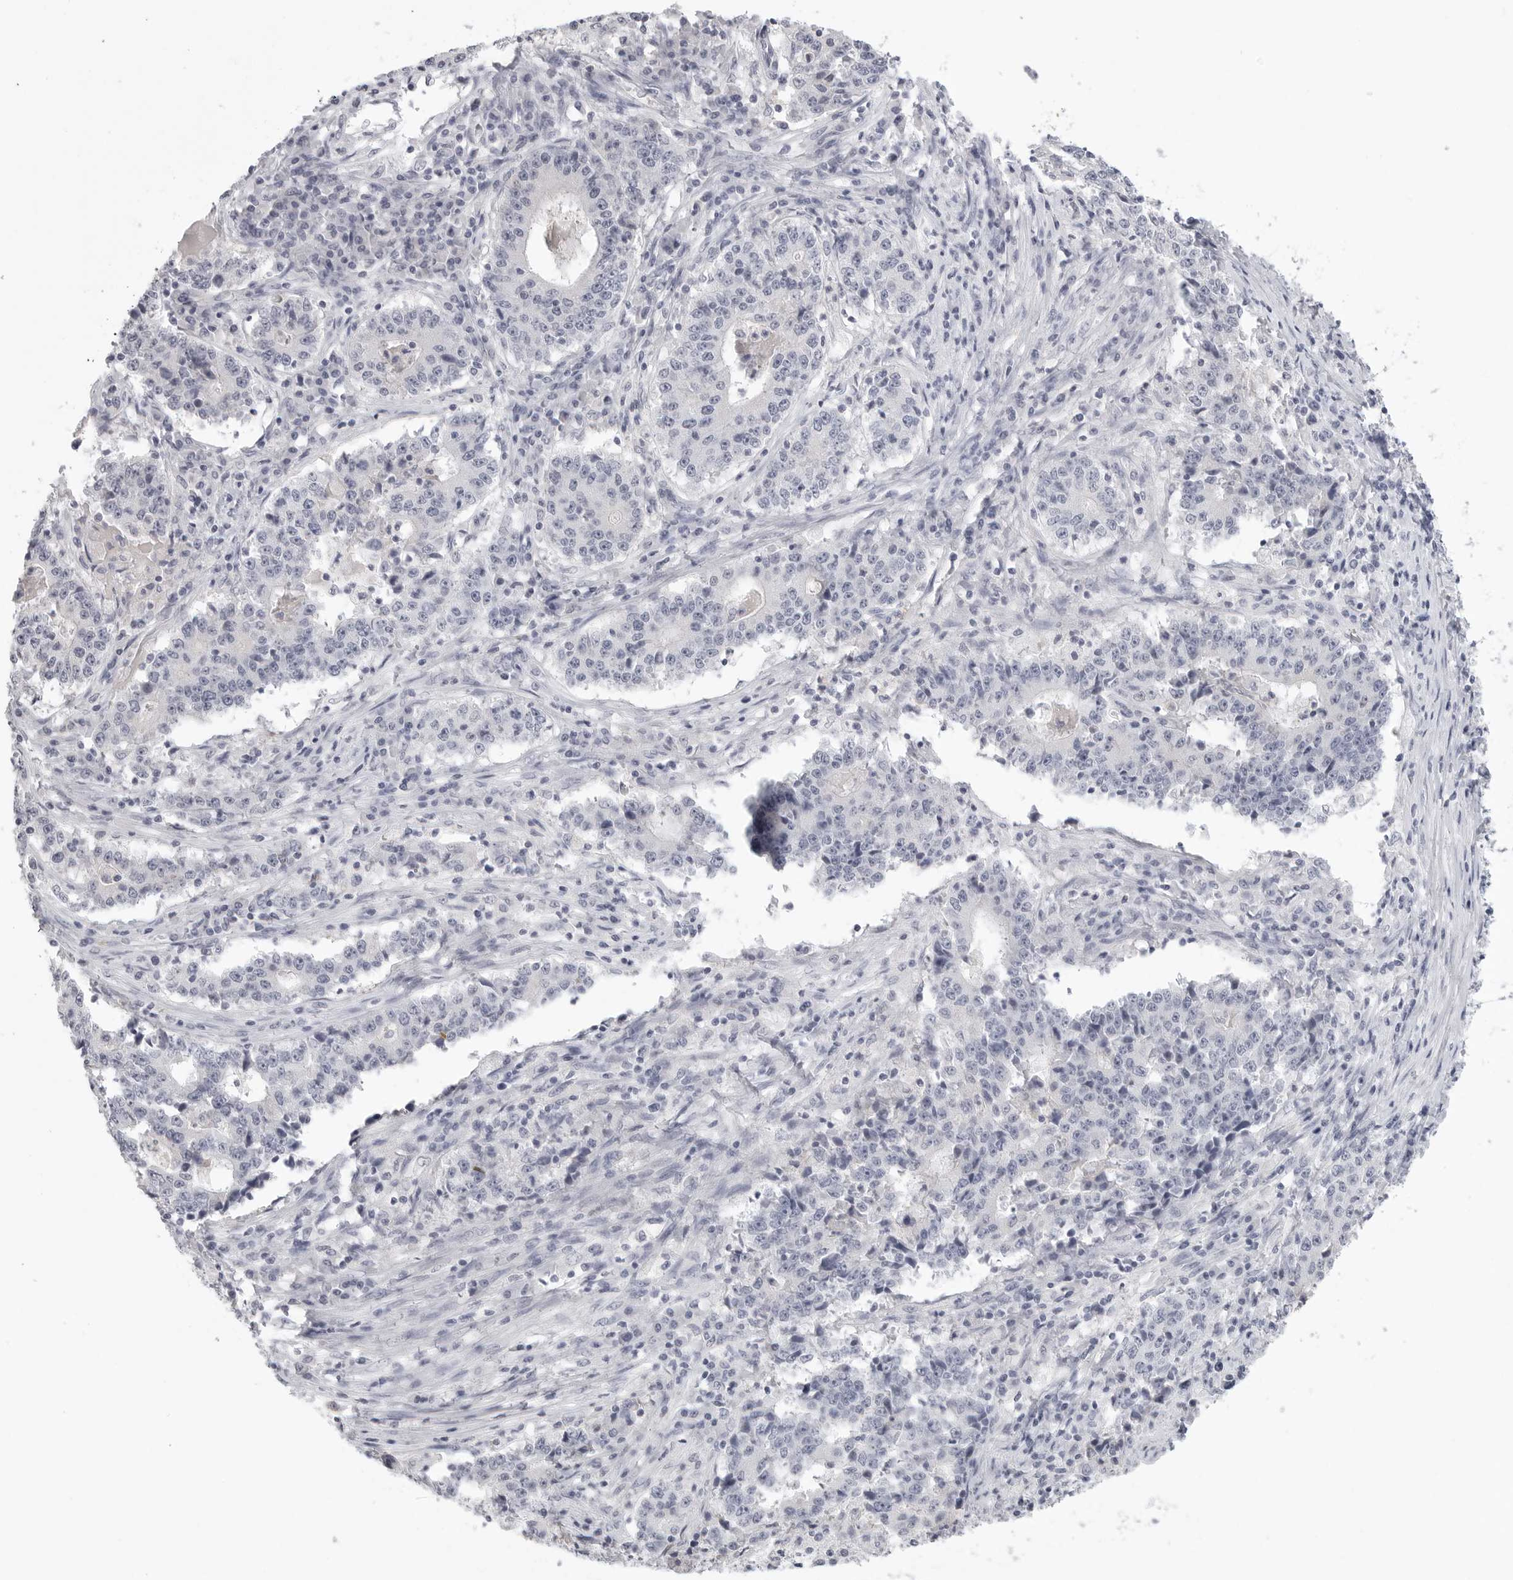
{"staining": {"intensity": "negative", "quantity": "none", "location": "none"}, "tissue": "stomach cancer", "cell_type": "Tumor cells", "image_type": "cancer", "snomed": [{"axis": "morphology", "description": "Adenocarcinoma, NOS"}, {"axis": "topography", "description": "Stomach"}], "caption": "This photomicrograph is of stomach adenocarcinoma stained with immunohistochemistry (IHC) to label a protein in brown with the nuclei are counter-stained blue. There is no staining in tumor cells. The staining is performed using DAB brown chromogen with nuclei counter-stained in using hematoxylin.", "gene": "HMGCS2", "patient": {"sex": "male", "age": 59}}